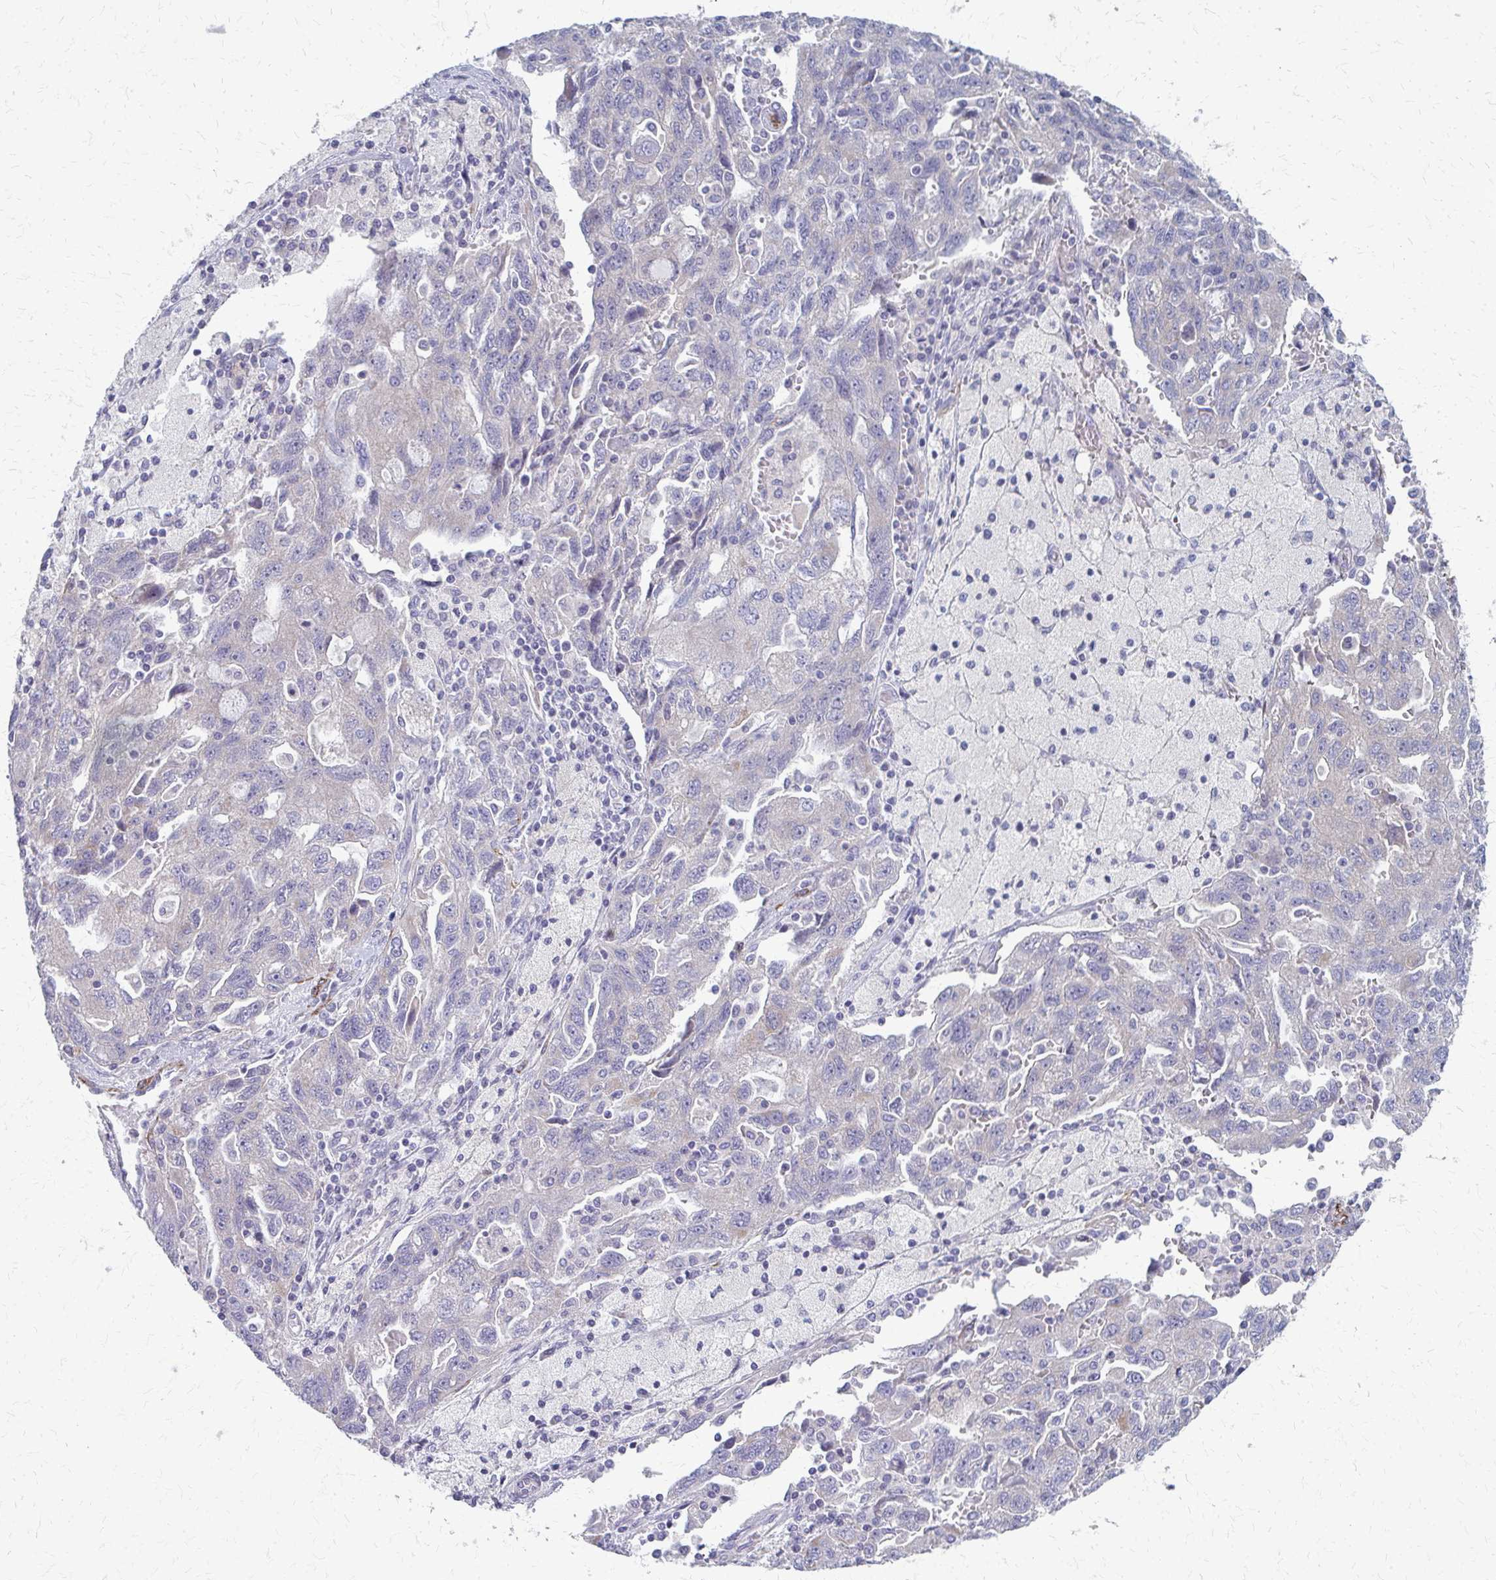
{"staining": {"intensity": "negative", "quantity": "none", "location": "none"}, "tissue": "ovarian cancer", "cell_type": "Tumor cells", "image_type": "cancer", "snomed": [{"axis": "morphology", "description": "Carcinoma, NOS"}, {"axis": "morphology", "description": "Cystadenocarcinoma, serous, NOS"}, {"axis": "topography", "description": "Ovary"}], "caption": "Tumor cells show no significant protein staining in serous cystadenocarcinoma (ovarian).", "gene": "ADIPOQ", "patient": {"sex": "female", "age": 69}}